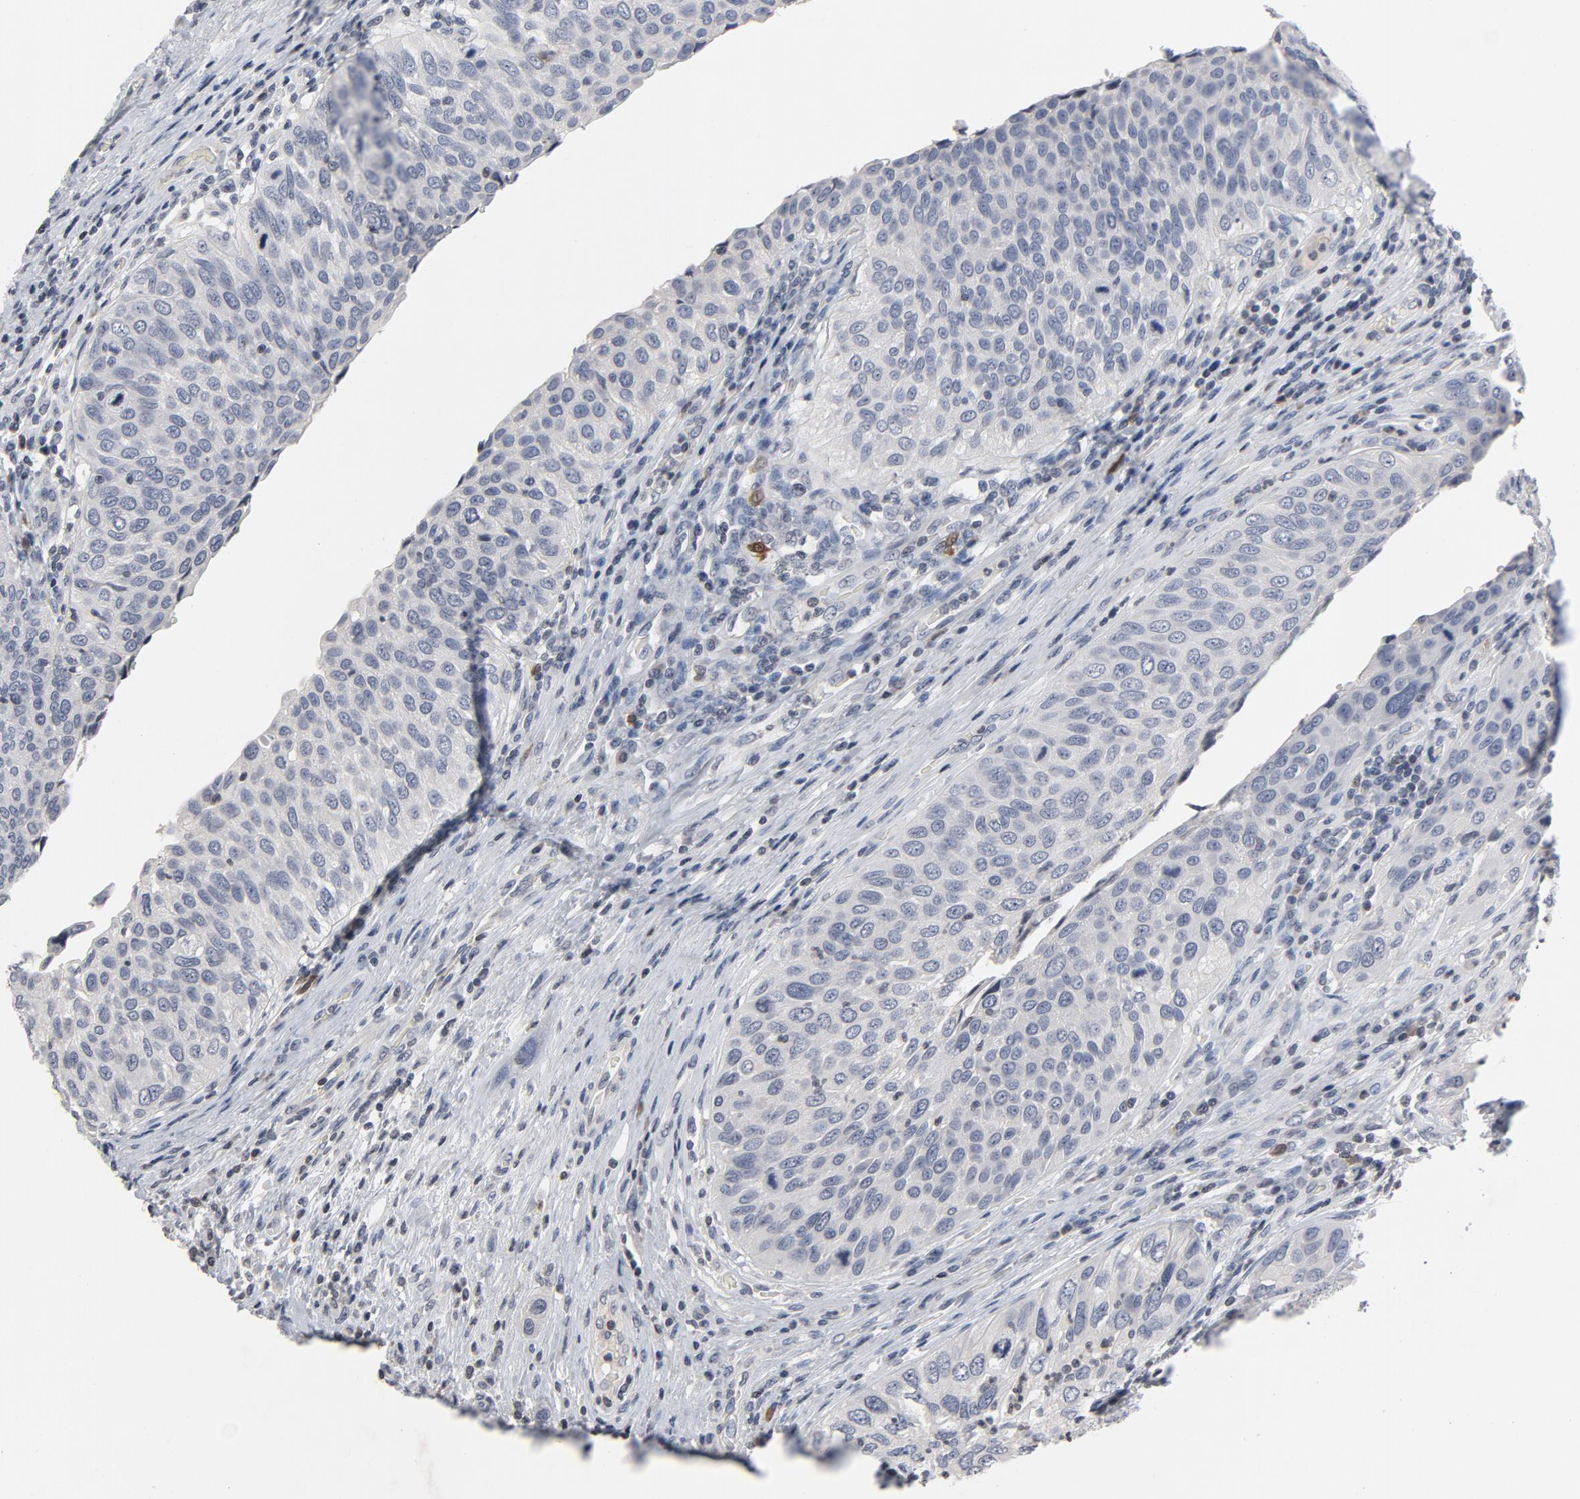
{"staining": {"intensity": "negative", "quantity": "none", "location": "none"}, "tissue": "urothelial cancer", "cell_type": "Tumor cells", "image_type": "cancer", "snomed": [{"axis": "morphology", "description": "Urothelial carcinoma, High grade"}, {"axis": "topography", "description": "Urinary bladder"}], "caption": "The immunohistochemistry histopathology image has no significant expression in tumor cells of high-grade urothelial carcinoma tissue.", "gene": "TCL1A", "patient": {"sex": "male", "age": 50}}